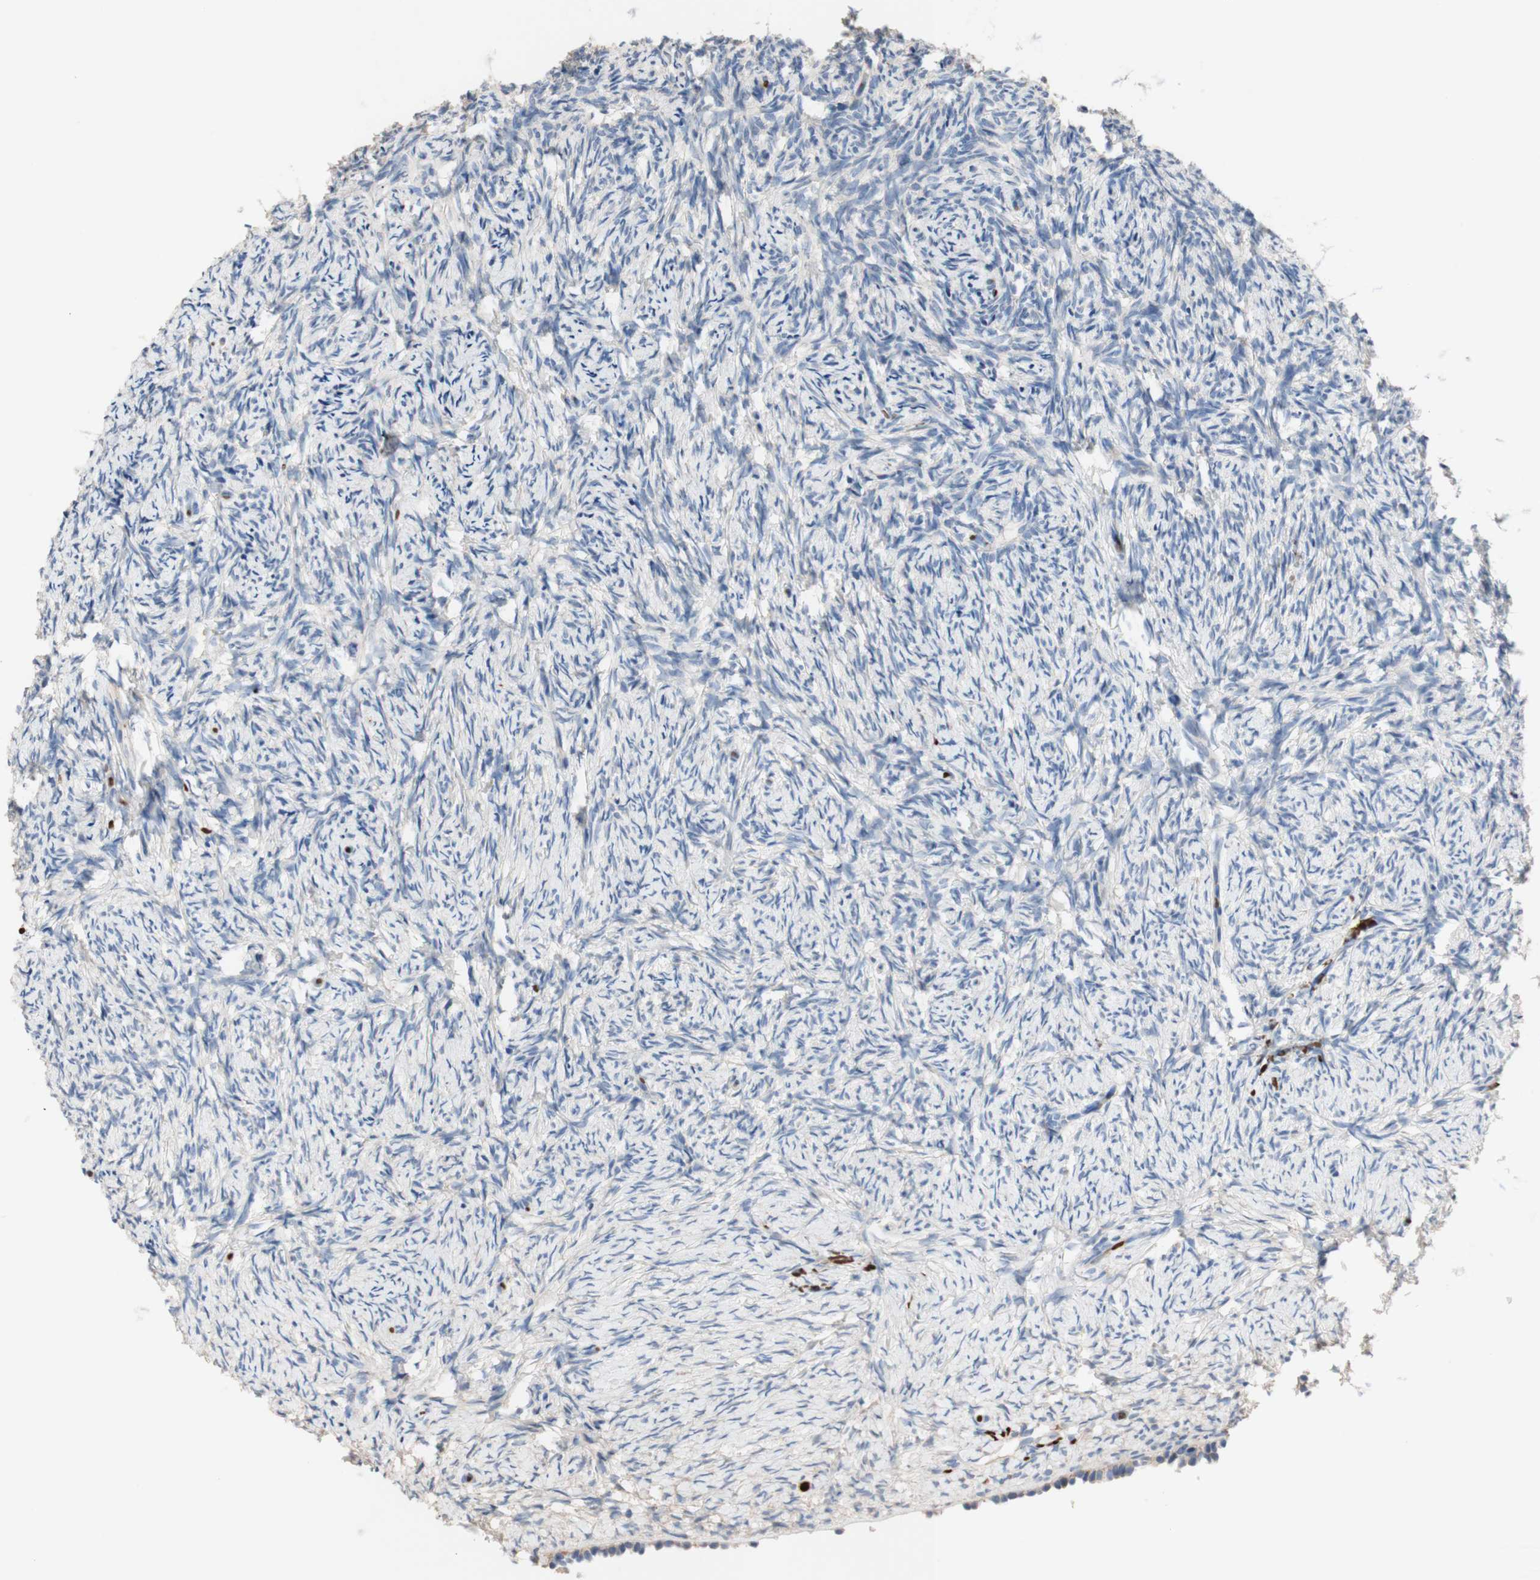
{"staining": {"intensity": "negative", "quantity": "none", "location": "none"}, "tissue": "ovary", "cell_type": "Ovarian stroma cells", "image_type": "normal", "snomed": [{"axis": "morphology", "description": "Normal tissue, NOS"}, {"axis": "topography", "description": "Ovary"}], "caption": "Ovarian stroma cells are negative for protein expression in unremarkable human ovary. The staining is performed using DAB (3,3'-diaminobenzidine) brown chromogen with nuclei counter-stained in using hematoxylin.", "gene": "CDON", "patient": {"sex": "female", "age": 60}}